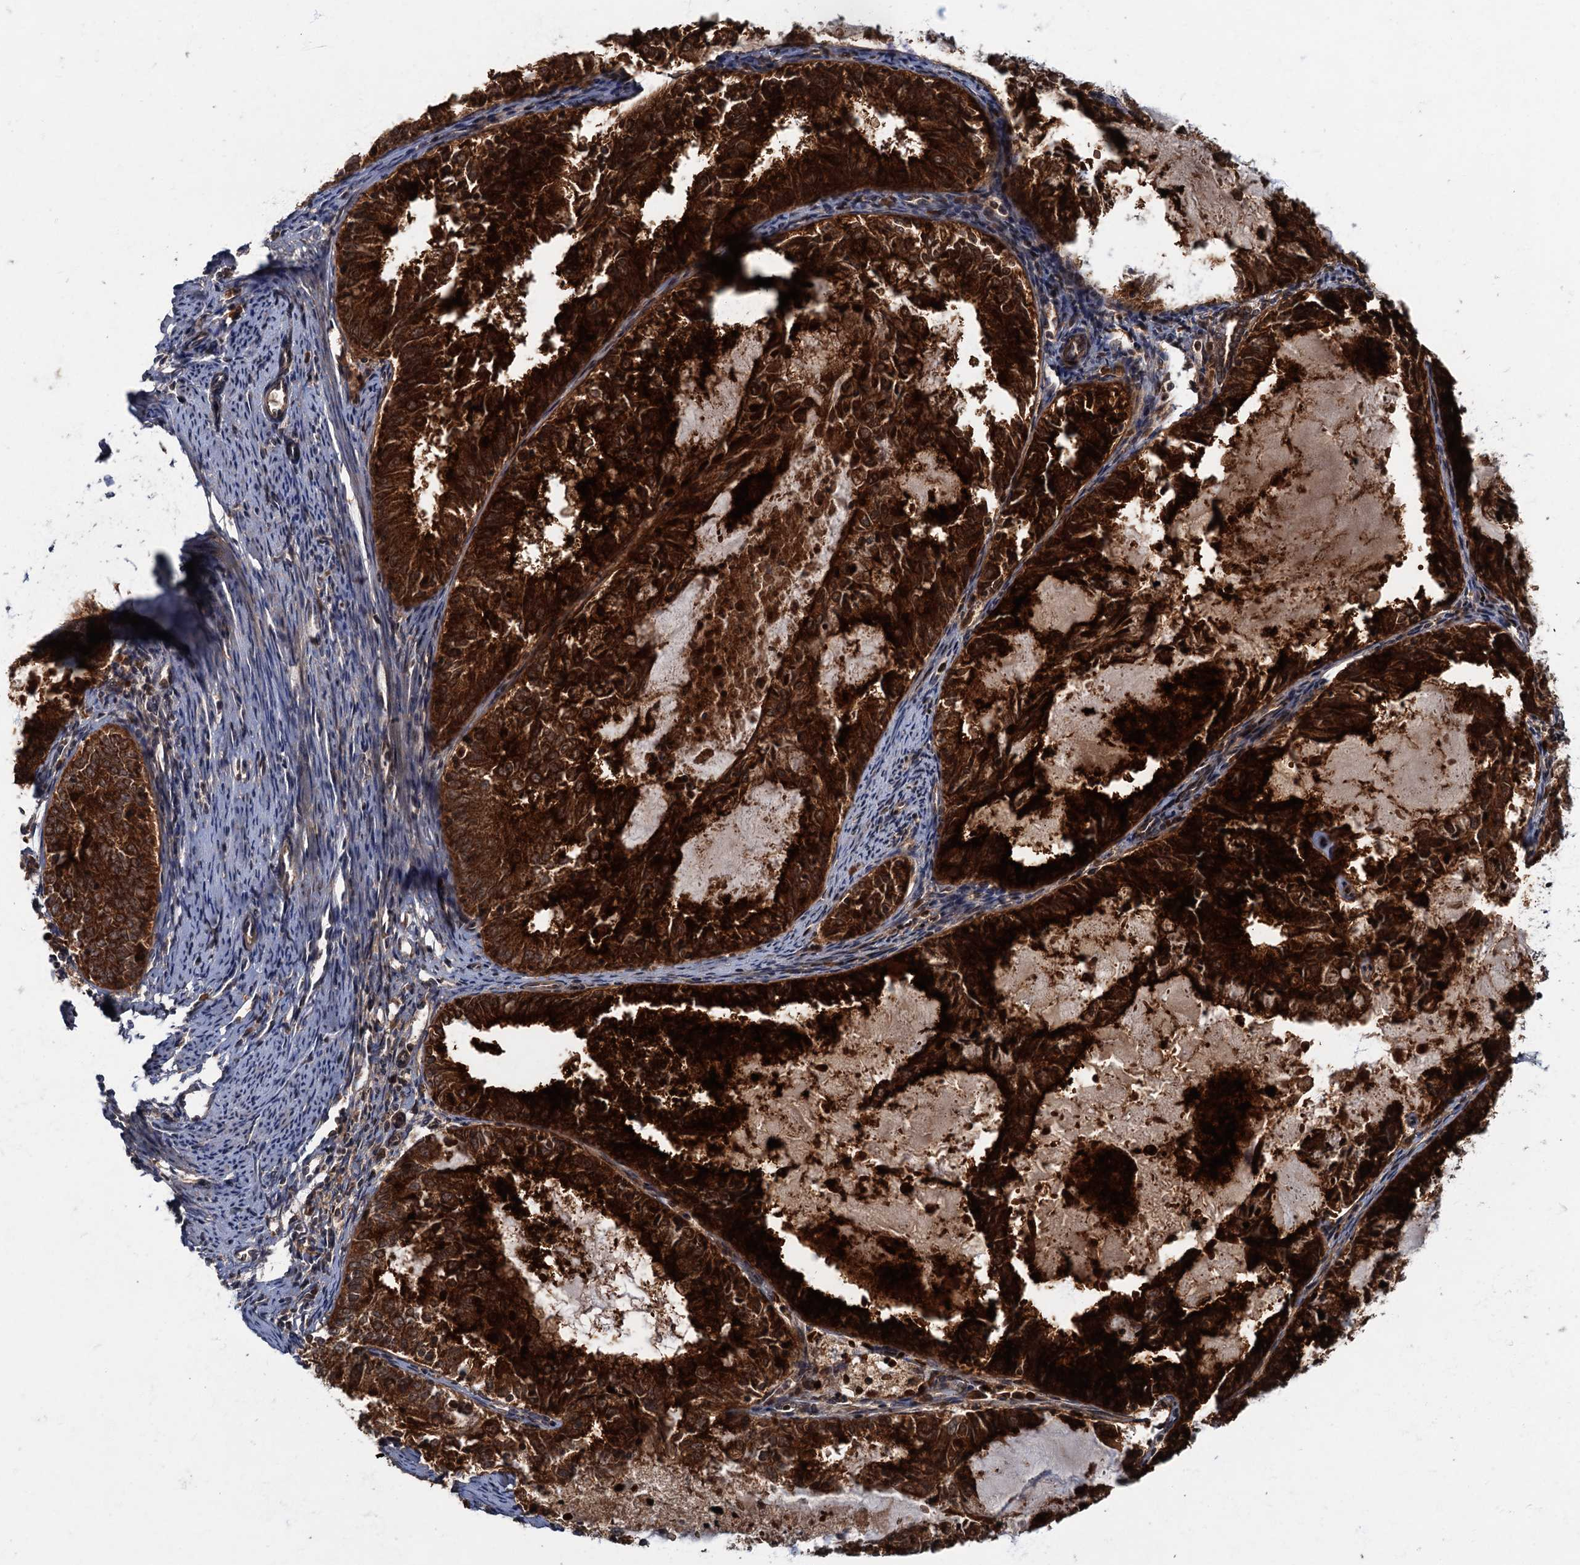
{"staining": {"intensity": "strong", "quantity": ">75%", "location": "cytoplasmic/membranous"}, "tissue": "endometrial cancer", "cell_type": "Tumor cells", "image_type": "cancer", "snomed": [{"axis": "morphology", "description": "Adenocarcinoma, NOS"}, {"axis": "topography", "description": "Endometrium"}], "caption": "Strong cytoplasmic/membranous expression for a protein is identified in about >75% of tumor cells of endometrial cancer using immunohistochemistry (IHC).", "gene": "SLC11A2", "patient": {"sex": "female", "age": 57}}